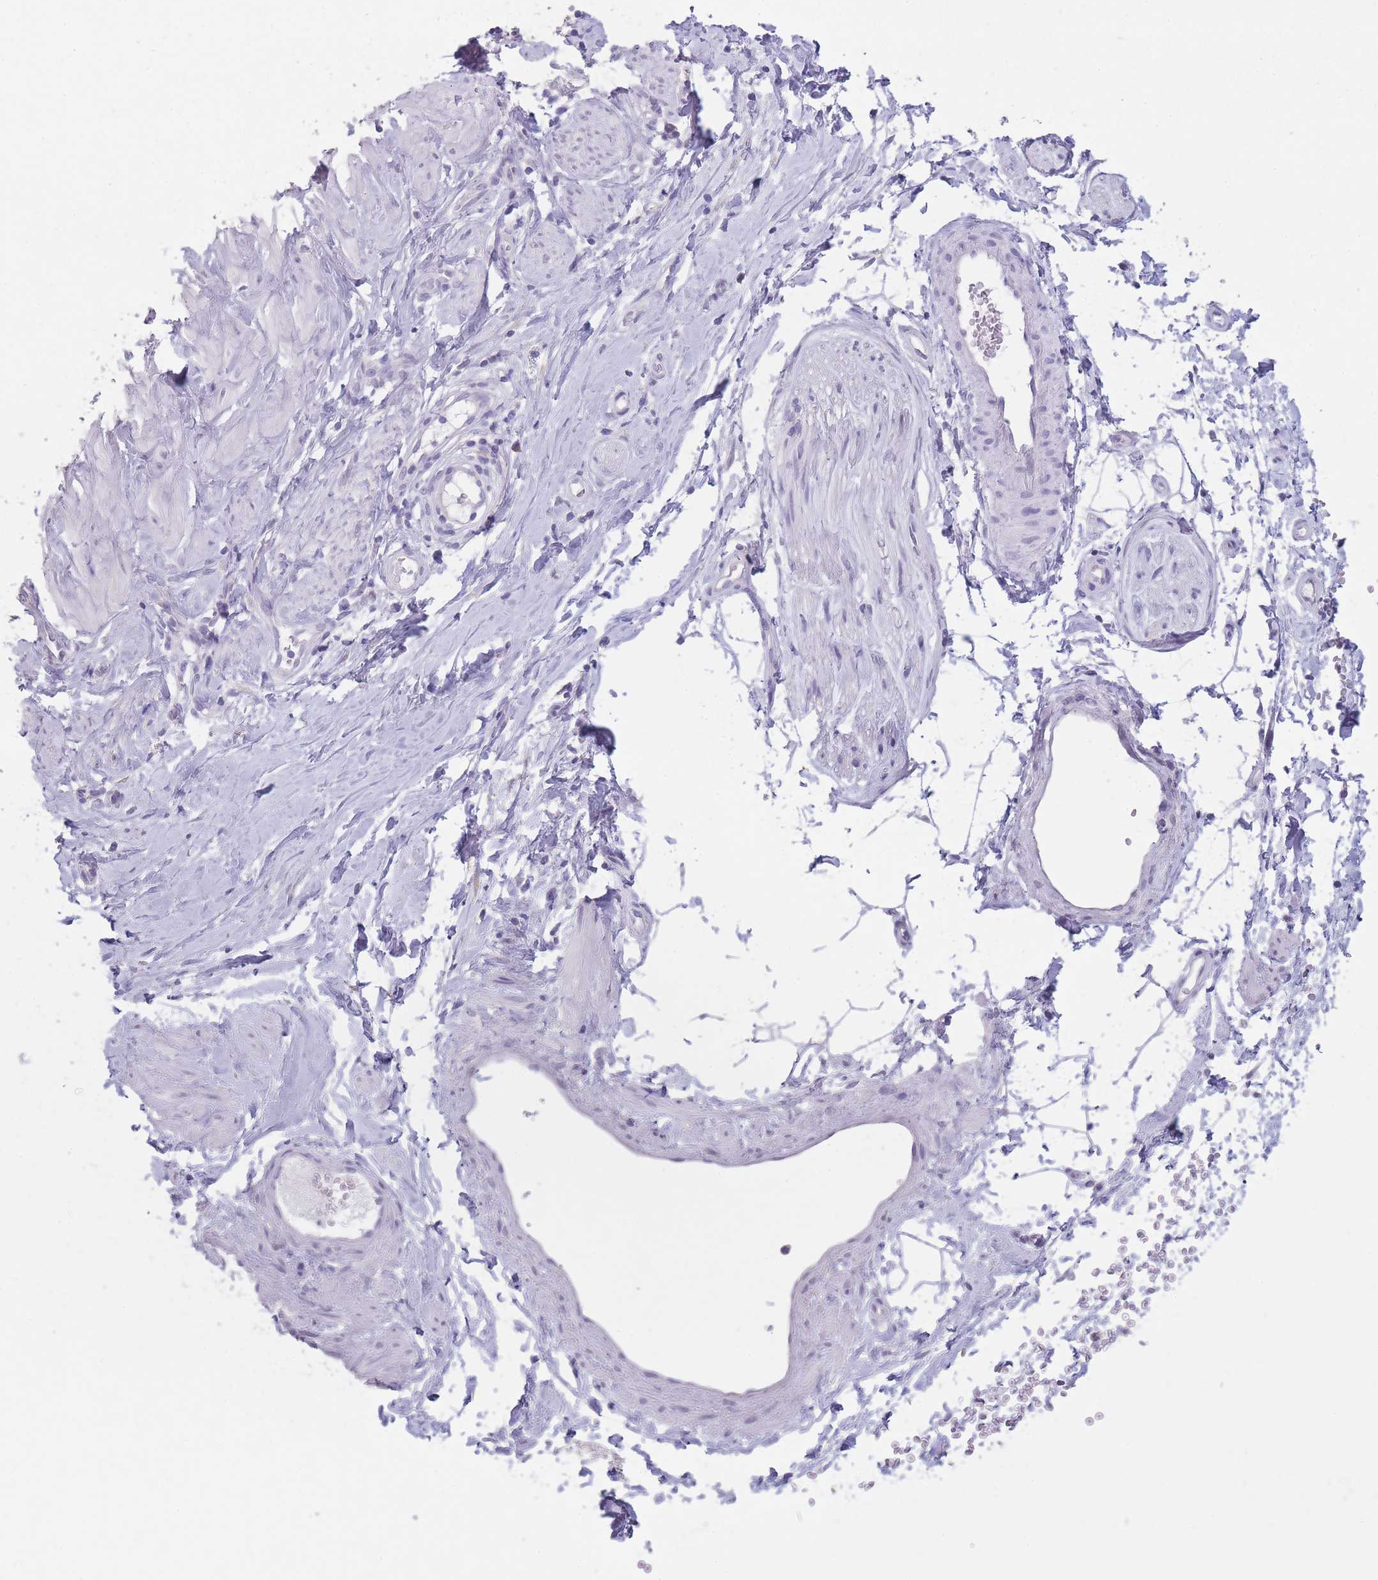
{"staining": {"intensity": "negative", "quantity": "none", "location": "none"}, "tissue": "adipose tissue", "cell_type": "Adipocytes", "image_type": "normal", "snomed": [{"axis": "morphology", "description": "Normal tissue, NOS"}, {"axis": "topography", "description": "Soft tissue"}, {"axis": "topography", "description": "Adipose tissue"}, {"axis": "topography", "description": "Vascular tissue"}, {"axis": "topography", "description": "Peripheral nerve tissue"}], "caption": "Benign adipose tissue was stained to show a protein in brown. There is no significant expression in adipocytes. (DAB (3,3'-diaminobenzidine) immunohistochemistry, high magnification).", "gene": "DCANP1", "patient": {"sex": "male", "age": 74}}